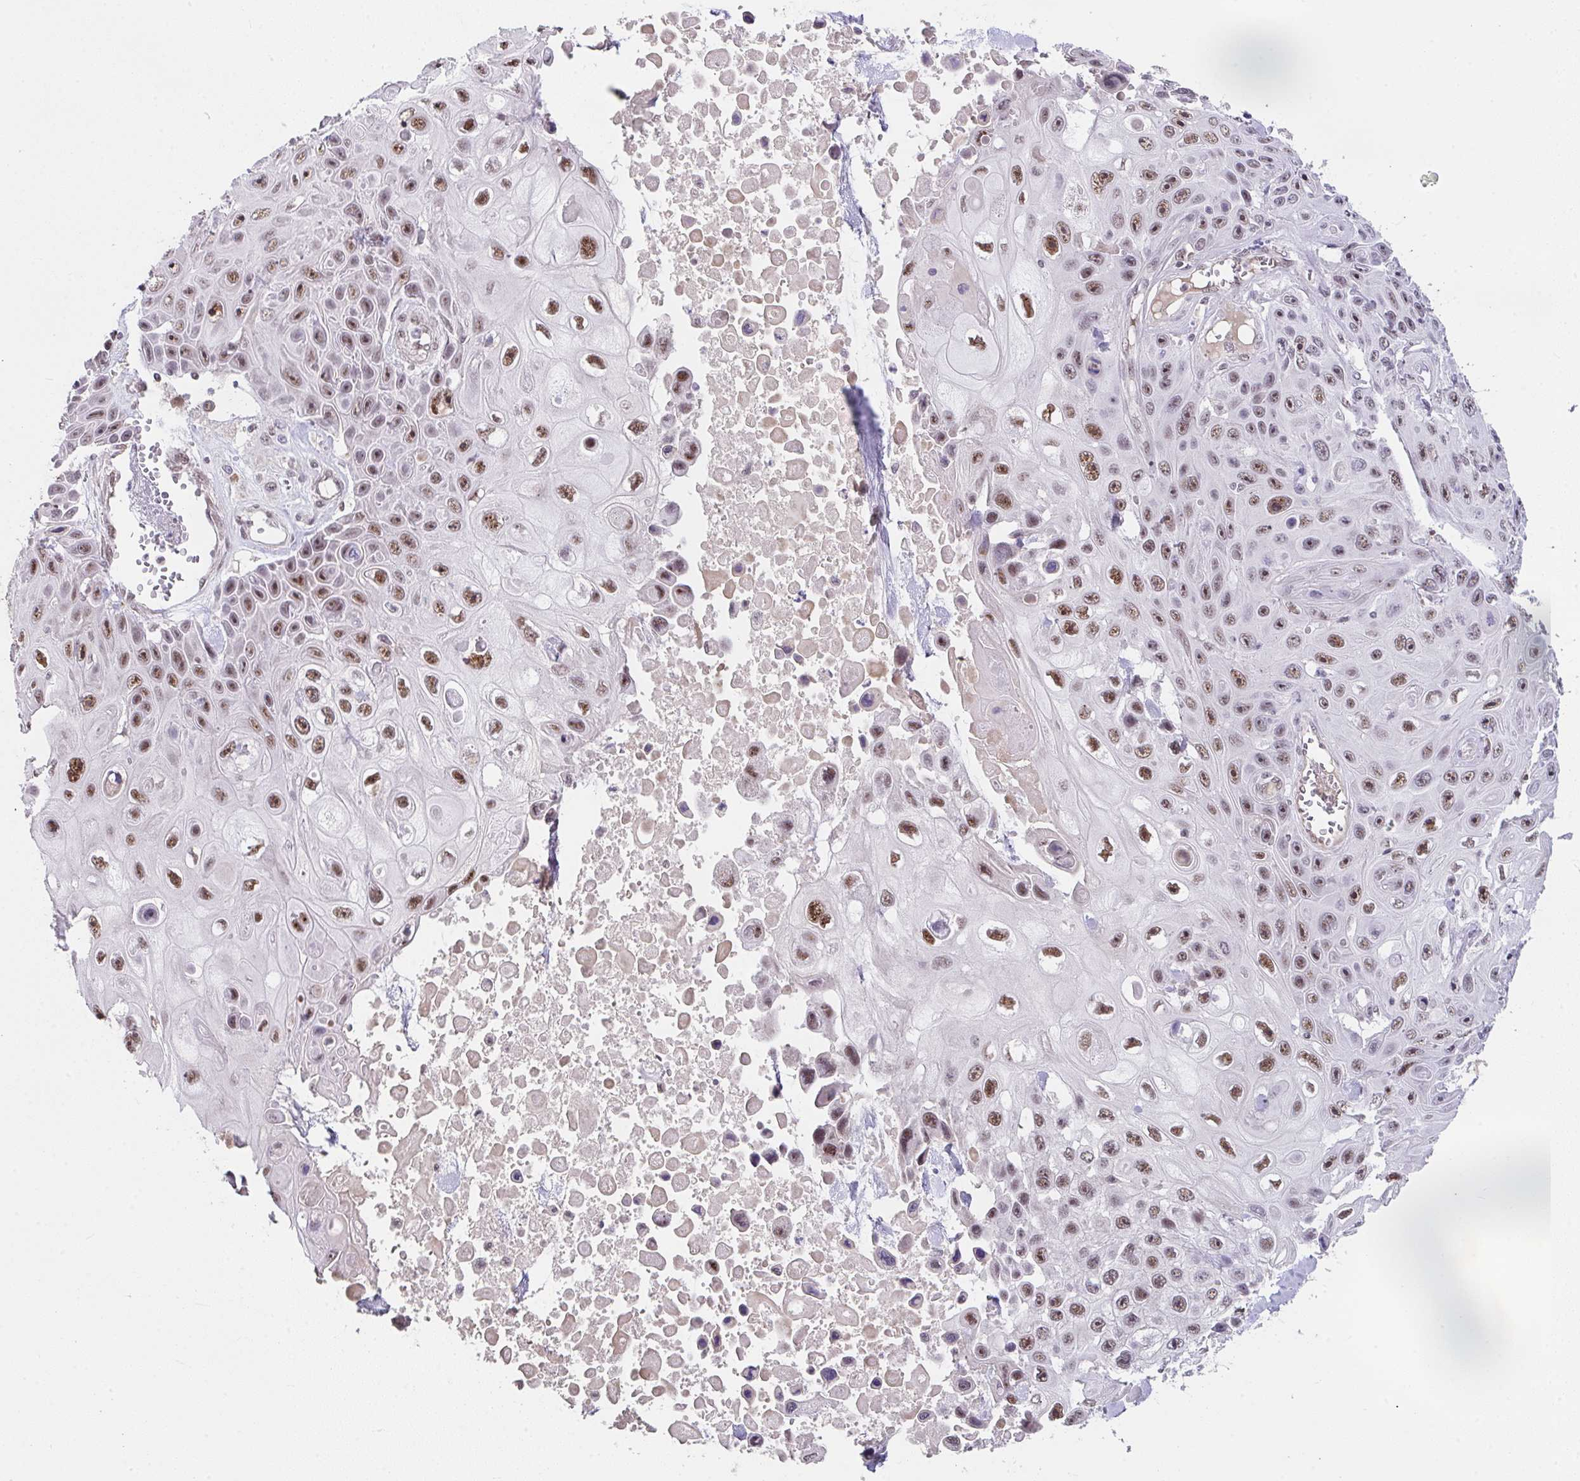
{"staining": {"intensity": "moderate", "quantity": ">75%", "location": "nuclear"}, "tissue": "skin cancer", "cell_type": "Tumor cells", "image_type": "cancer", "snomed": [{"axis": "morphology", "description": "Squamous cell carcinoma, NOS"}, {"axis": "topography", "description": "Skin"}], "caption": "Protein analysis of skin cancer (squamous cell carcinoma) tissue demonstrates moderate nuclear expression in about >75% of tumor cells.", "gene": "RBBP6", "patient": {"sex": "male", "age": 82}}